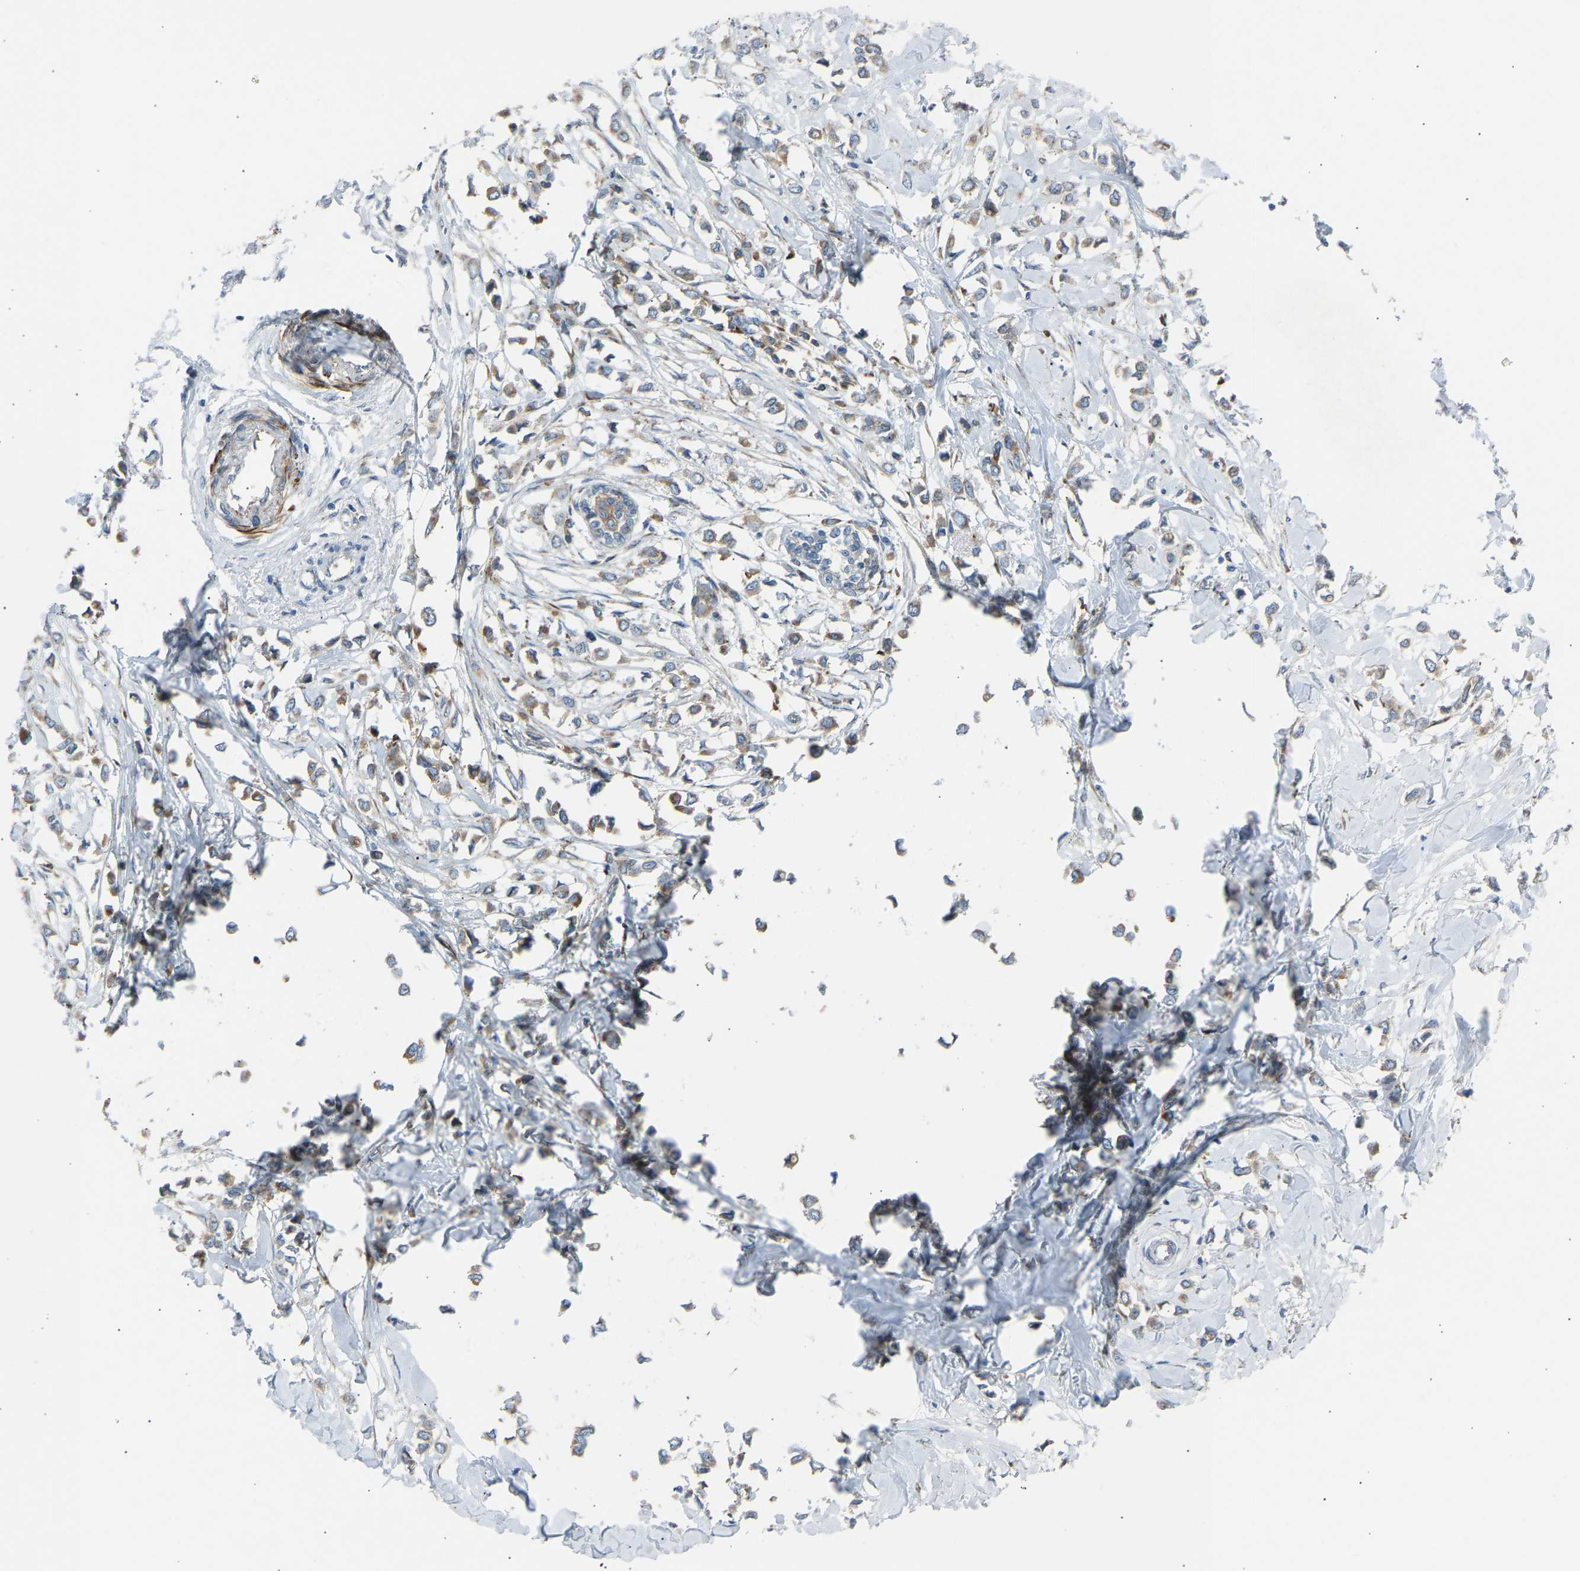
{"staining": {"intensity": "moderate", "quantity": ">75%", "location": "cytoplasmic/membranous"}, "tissue": "breast cancer", "cell_type": "Tumor cells", "image_type": "cancer", "snomed": [{"axis": "morphology", "description": "Lobular carcinoma"}, {"axis": "topography", "description": "Breast"}], "caption": "Tumor cells exhibit moderate cytoplasmic/membranous expression in approximately >75% of cells in lobular carcinoma (breast). (DAB IHC, brown staining for protein, blue staining for nuclei).", "gene": "VPS41", "patient": {"sex": "female", "age": 51}}